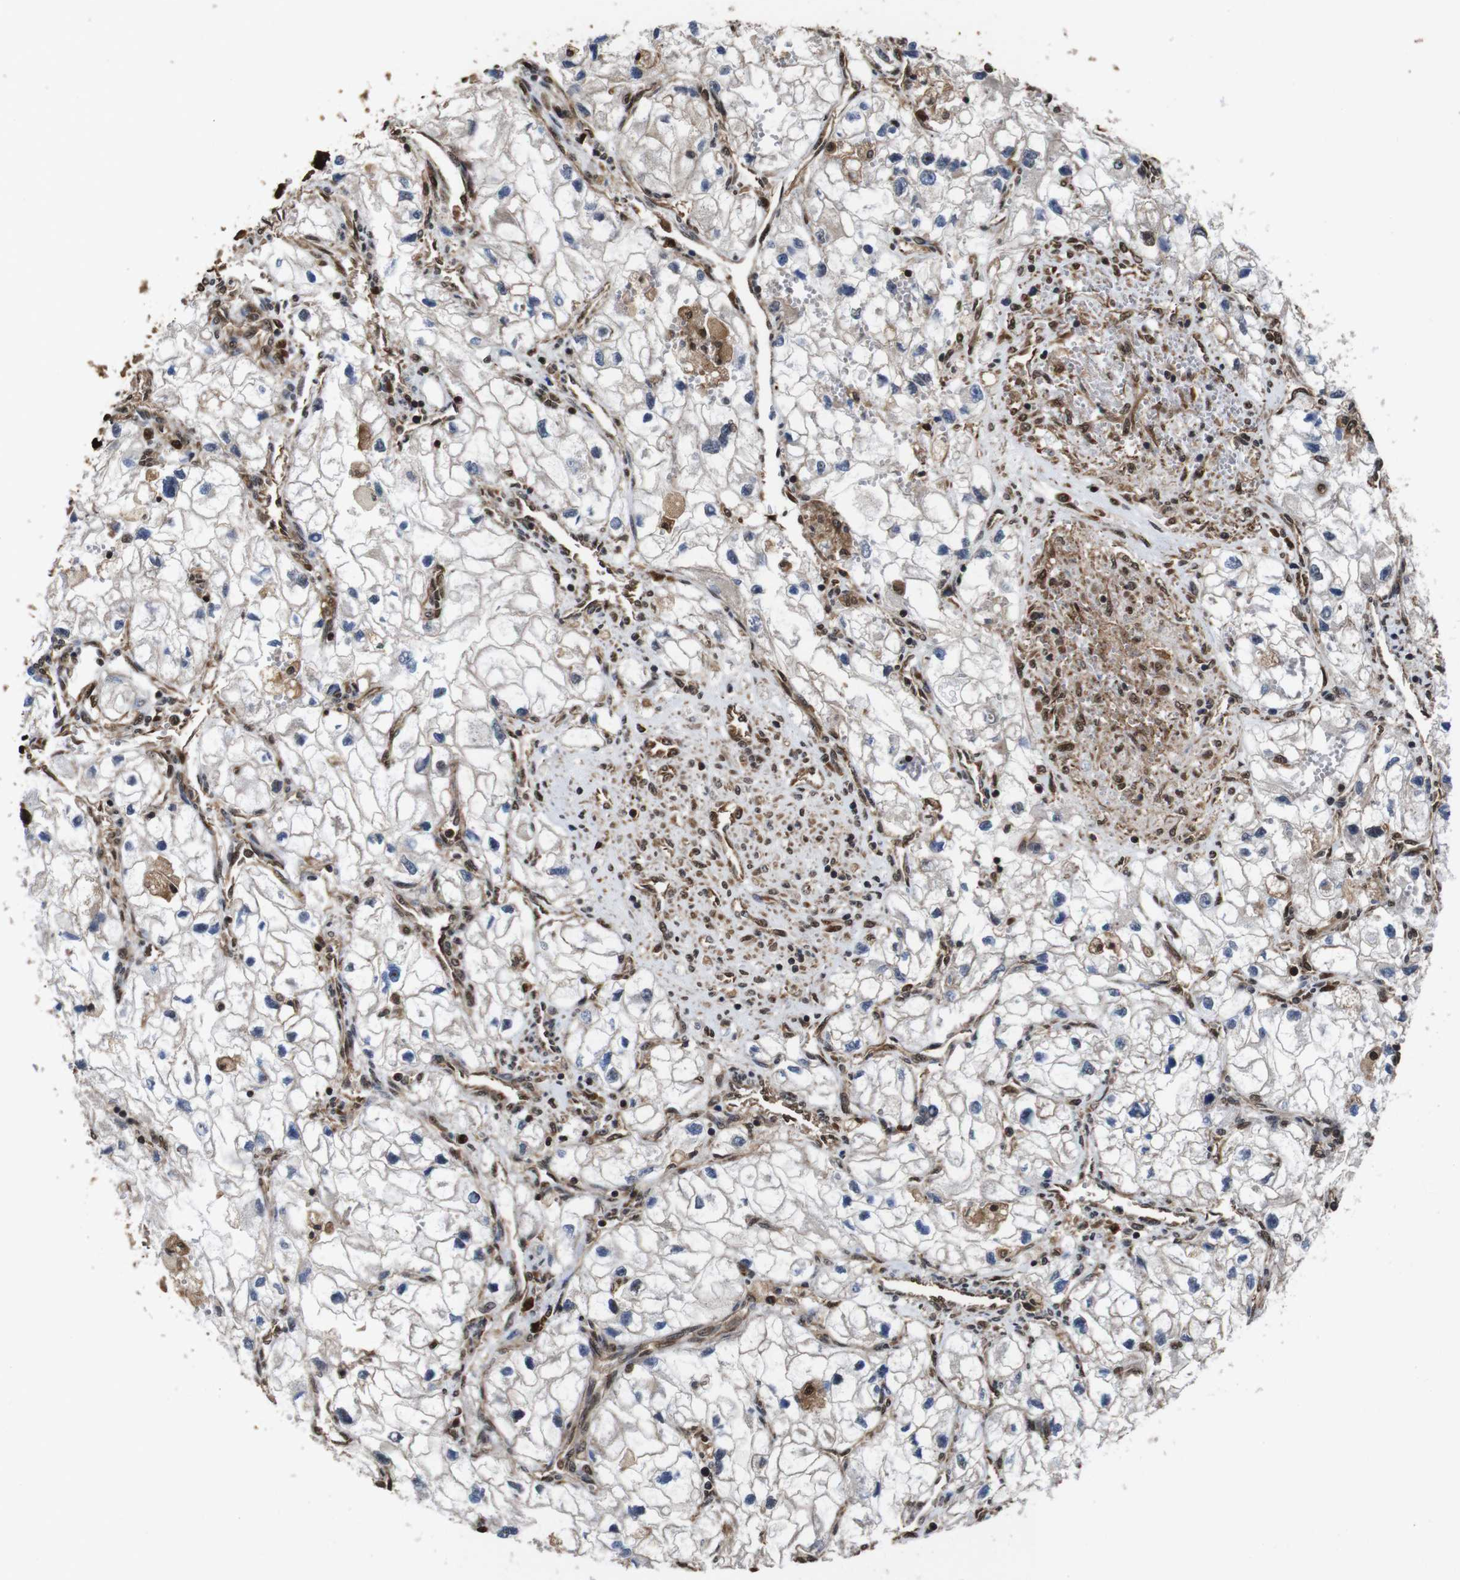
{"staining": {"intensity": "negative", "quantity": "none", "location": "none"}, "tissue": "renal cancer", "cell_type": "Tumor cells", "image_type": "cancer", "snomed": [{"axis": "morphology", "description": "Adenocarcinoma, NOS"}, {"axis": "topography", "description": "Kidney"}], "caption": "IHC photomicrograph of human renal cancer (adenocarcinoma) stained for a protein (brown), which reveals no expression in tumor cells.", "gene": "VCP", "patient": {"sex": "female", "age": 70}}